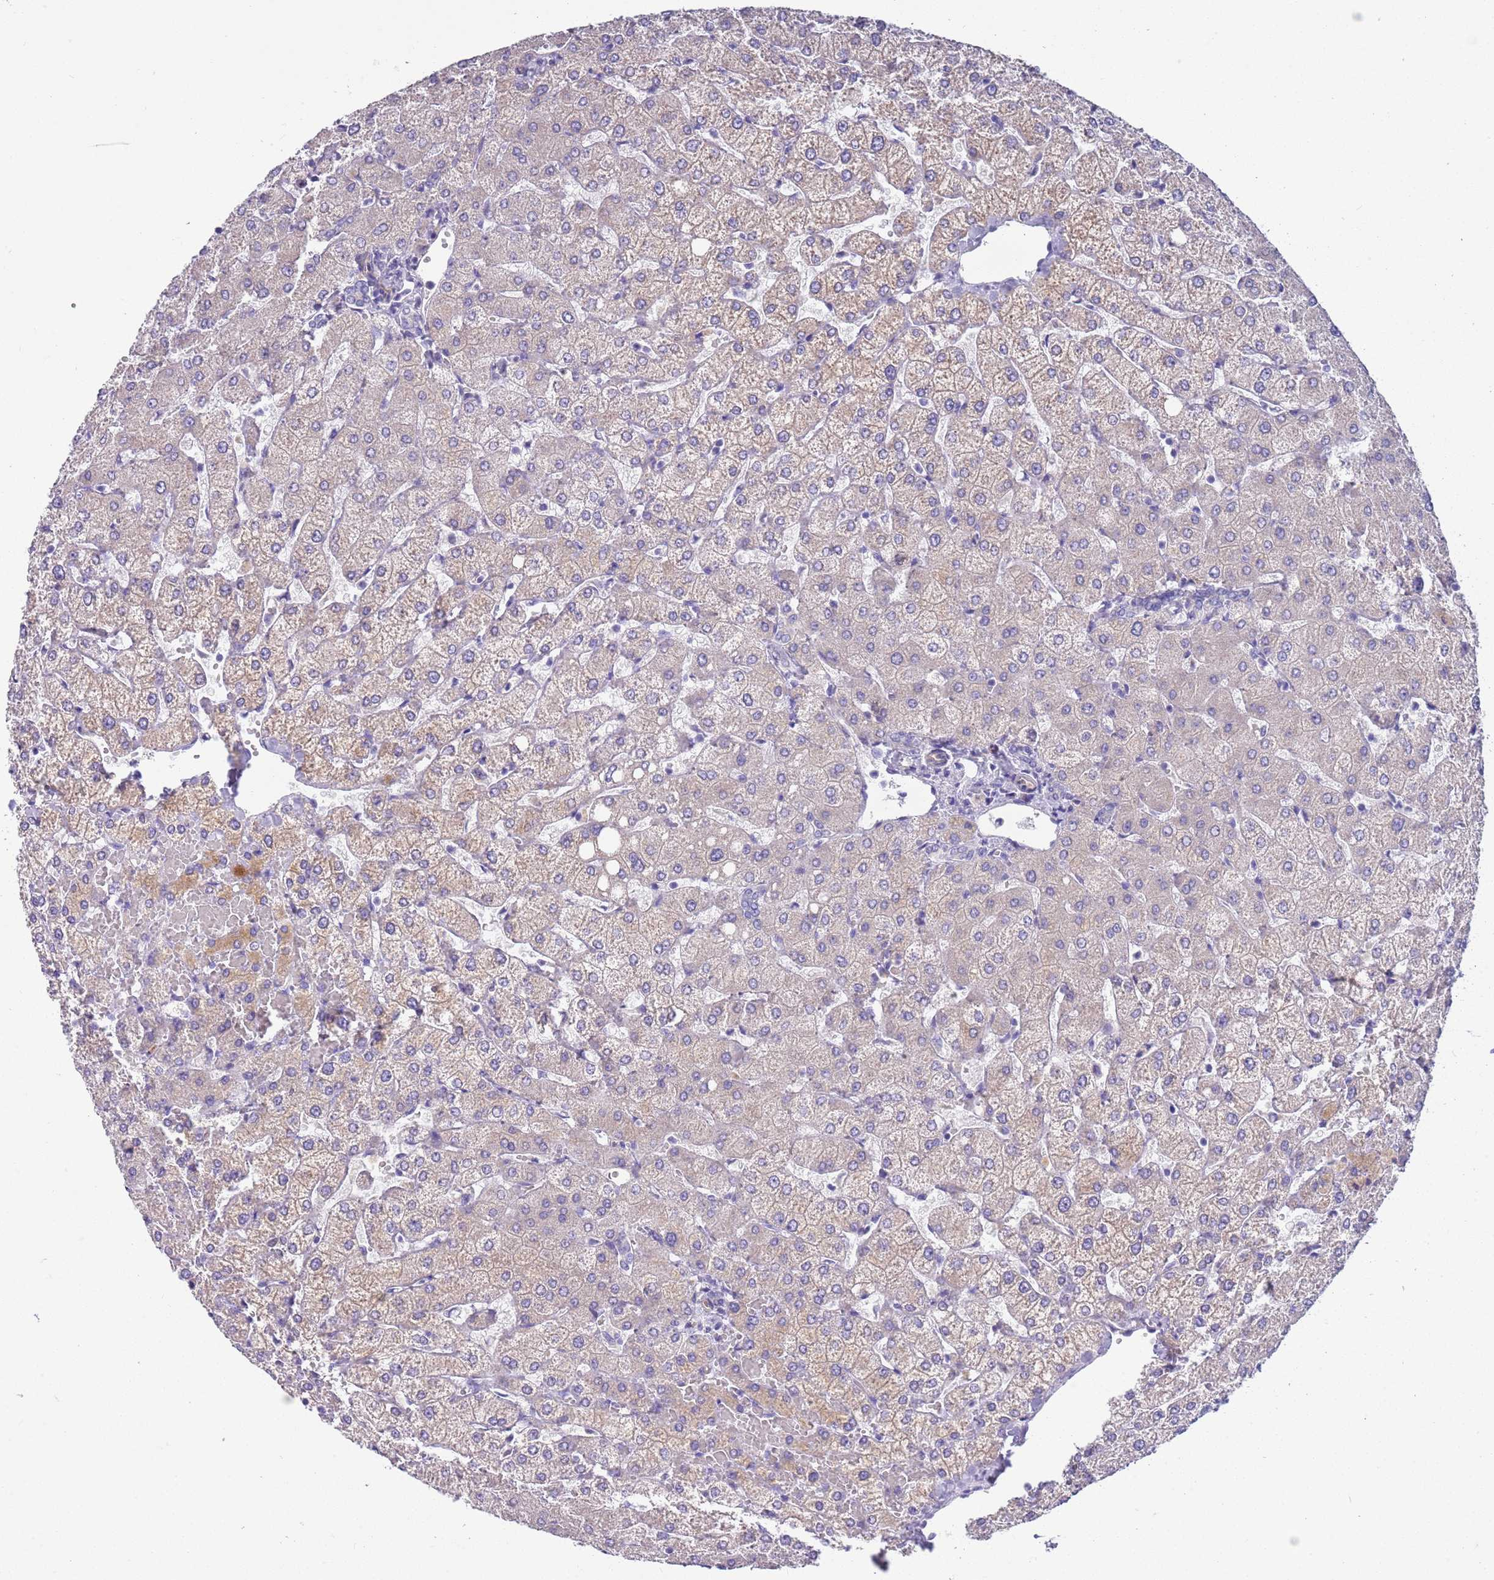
{"staining": {"intensity": "negative", "quantity": "none", "location": "none"}, "tissue": "liver", "cell_type": "Cholangiocytes", "image_type": "normal", "snomed": [{"axis": "morphology", "description": "Normal tissue, NOS"}, {"axis": "topography", "description": "Liver"}], "caption": "Immunohistochemistry micrograph of unremarkable human liver stained for a protein (brown), which displays no positivity in cholangiocytes.", "gene": "BRMS1L", "patient": {"sex": "female", "age": 54}}